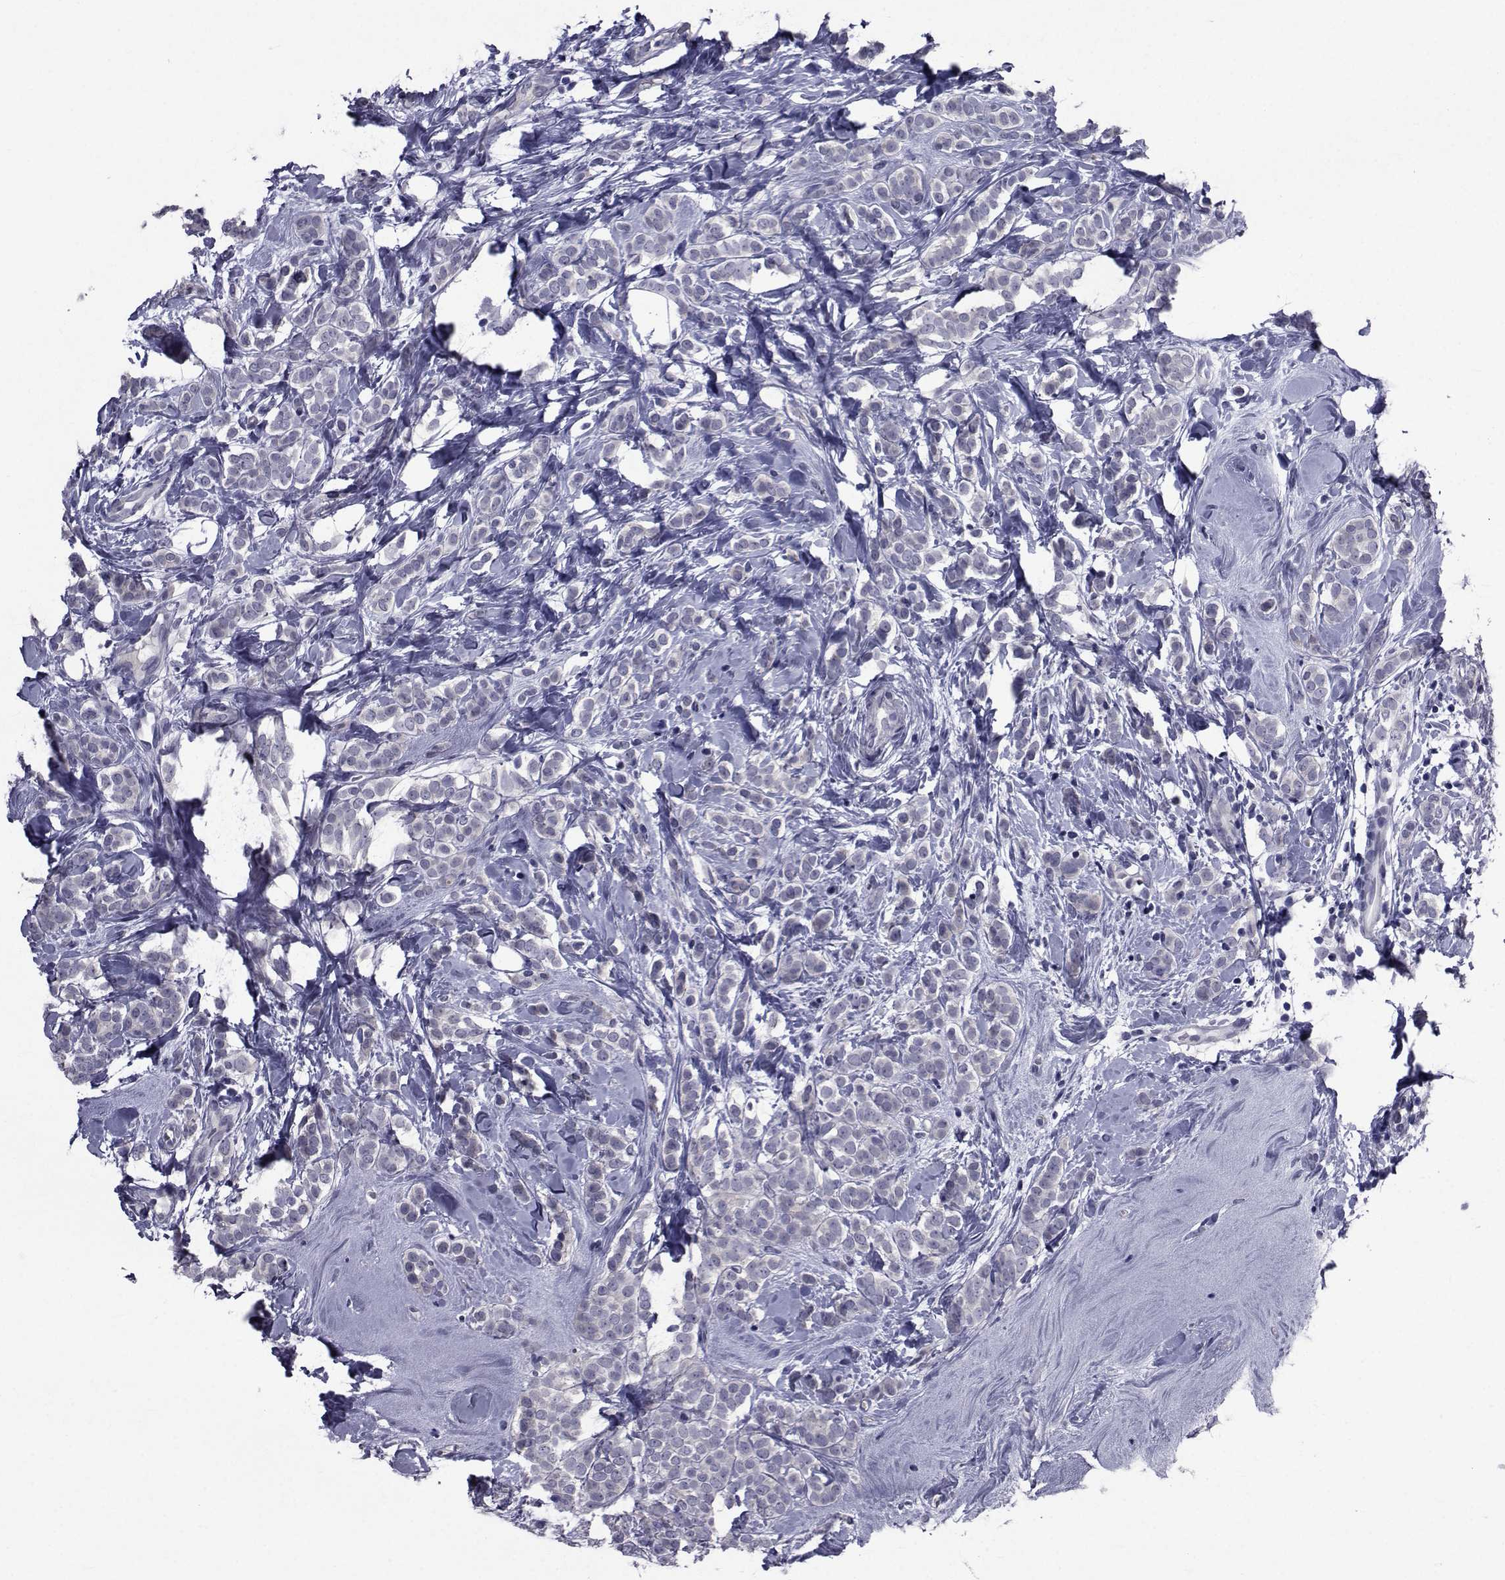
{"staining": {"intensity": "negative", "quantity": "none", "location": "none"}, "tissue": "breast cancer", "cell_type": "Tumor cells", "image_type": "cancer", "snomed": [{"axis": "morphology", "description": "Lobular carcinoma"}, {"axis": "topography", "description": "Breast"}], "caption": "The micrograph reveals no significant expression in tumor cells of breast cancer (lobular carcinoma). (DAB immunohistochemistry (IHC) visualized using brightfield microscopy, high magnification).", "gene": "SEMA5B", "patient": {"sex": "female", "age": 49}}